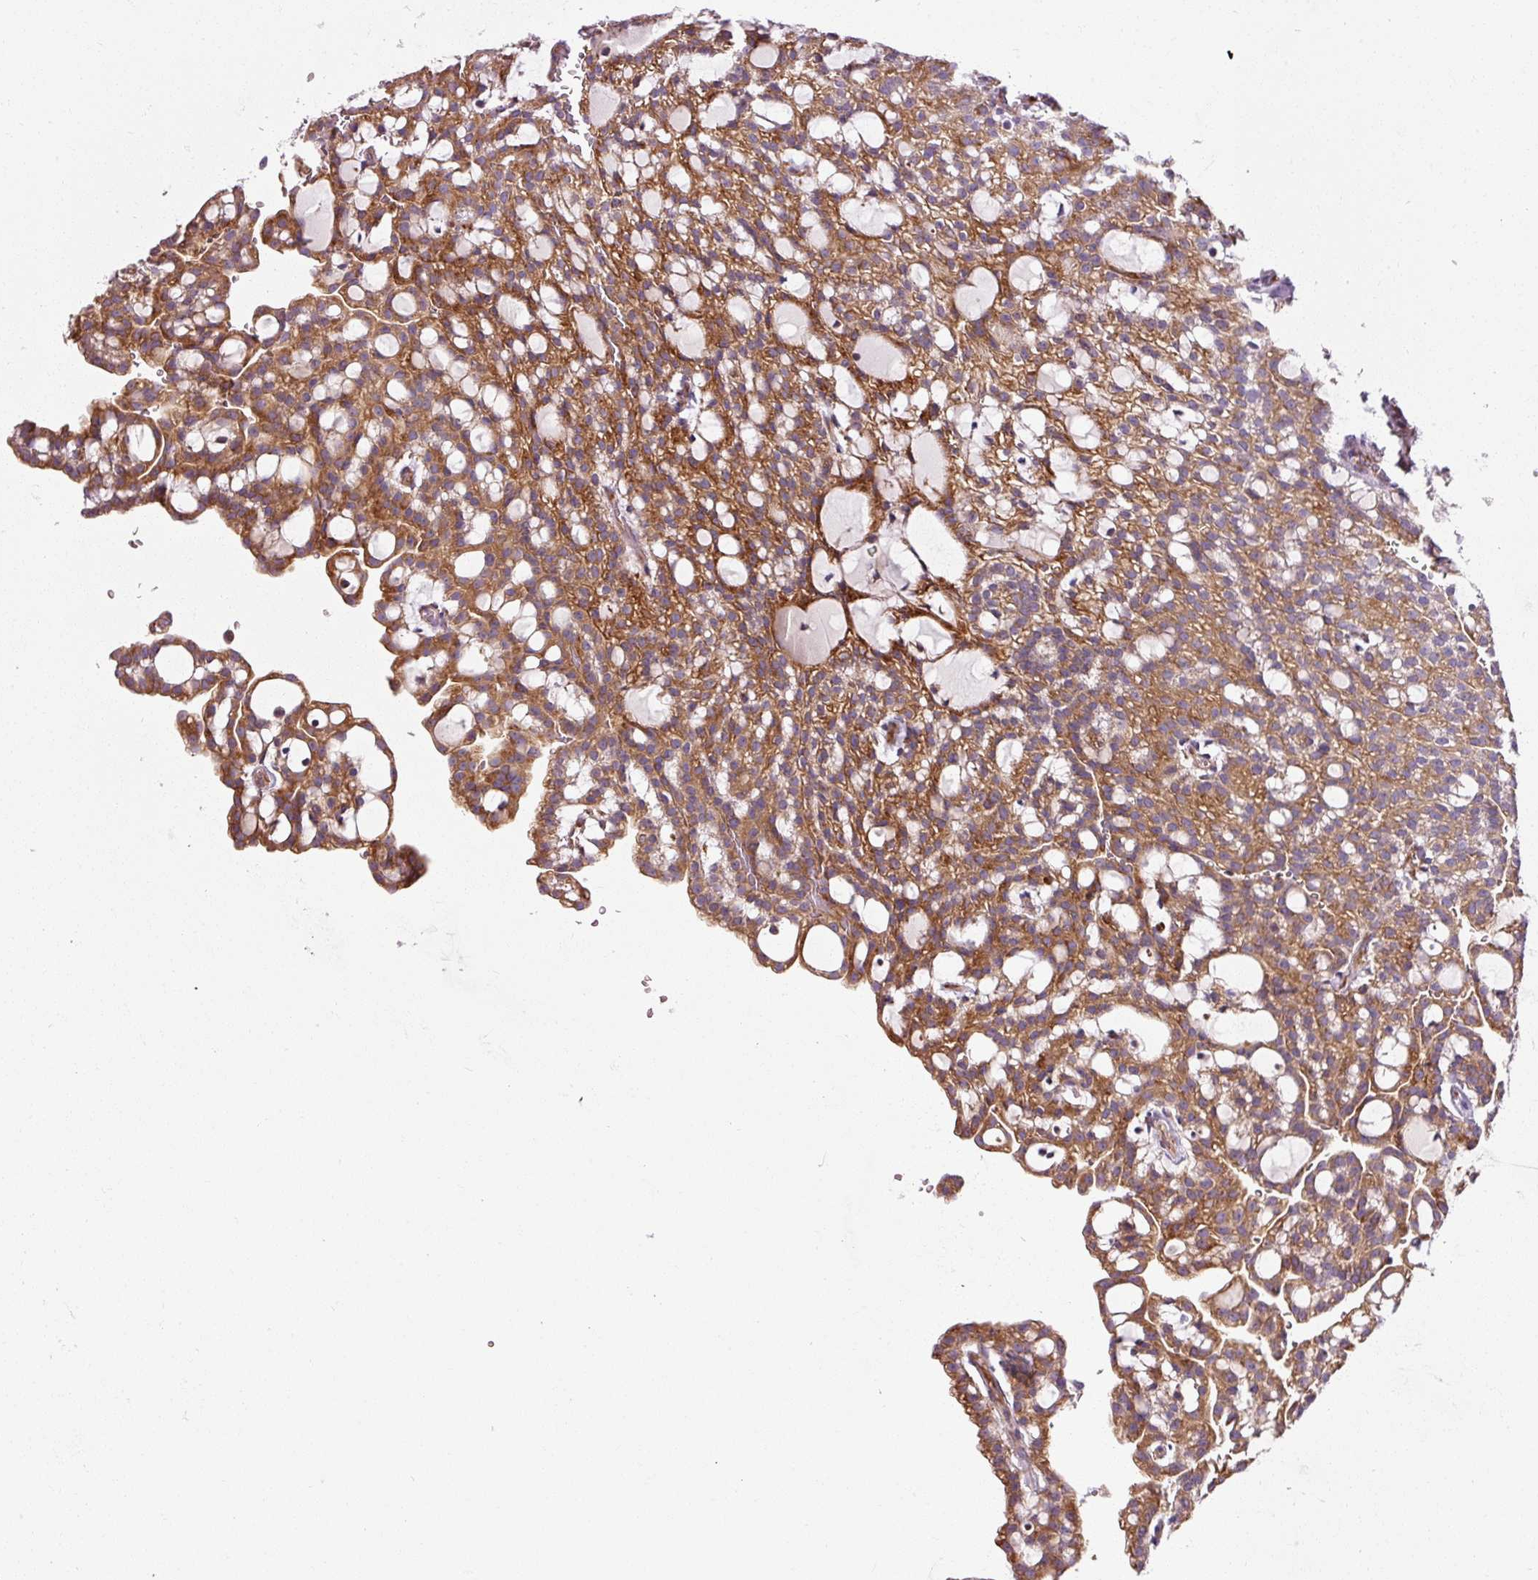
{"staining": {"intensity": "moderate", "quantity": ">75%", "location": "cytoplasmic/membranous"}, "tissue": "renal cancer", "cell_type": "Tumor cells", "image_type": "cancer", "snomed": [{"axis": "morphology", "description": "Adenocarcinoma, NOS"}, {"axis": "topography", "description": "Kidney"}], "caption": "An IHC photomicrograph of neoplastic tissue is shown. Protein staining in brown shows moderate cytoplasmic/membranous positivity in renal cancer within tumor cells.", "gene": "RPL10A", "patient": {"sex": "male", "age": 63}}